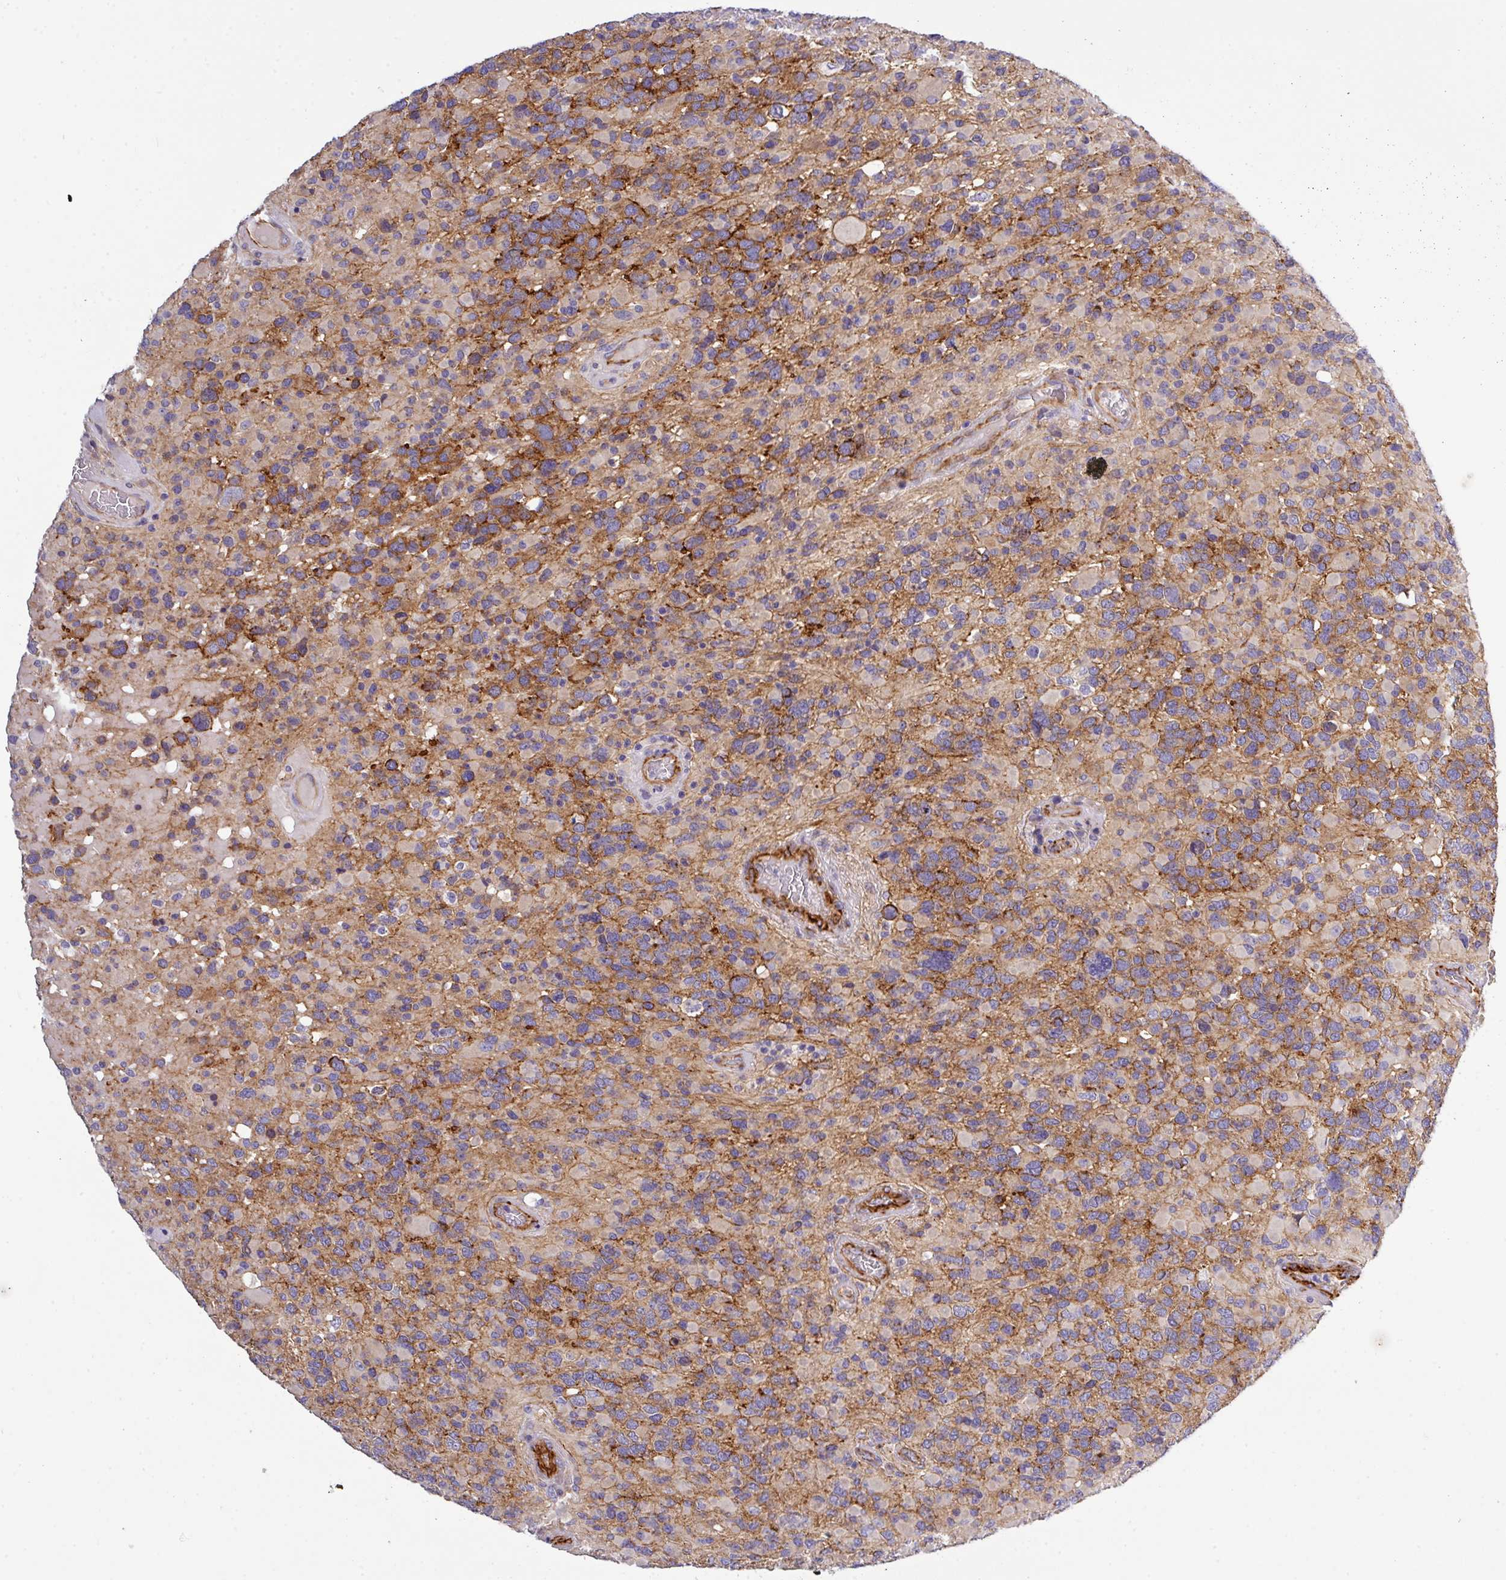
{"staining": {"intensity": "moderate", "quantity": "25%-75%", "location": "cytoplasmic/membranous"}, "tissue": "glioma", "cell_type": "Tumor cells", "image_type": "cancer", "snomed": [{"axis": "morphology", "description": "Glioma, malignant, High grade"}, {"axis": "topography", "description": "Brain"}], "caption": "Immunohistochemistry (IHC) staining of high-grade glioma (malignant), which shows medium levels of moderate cytoplasmic/membranous positivity in approximately 25%-75% of tumor cells indicating moderate cytoplasmic/membranous protein staining. The staining was performed using DAB (3,3'-diaminobenzidine) (brown) for protein detection and nuclei were counterstained in hematoxylin (blue).", "gene": "PARD6A", "patient": {"sex": "female", "age": 40}}